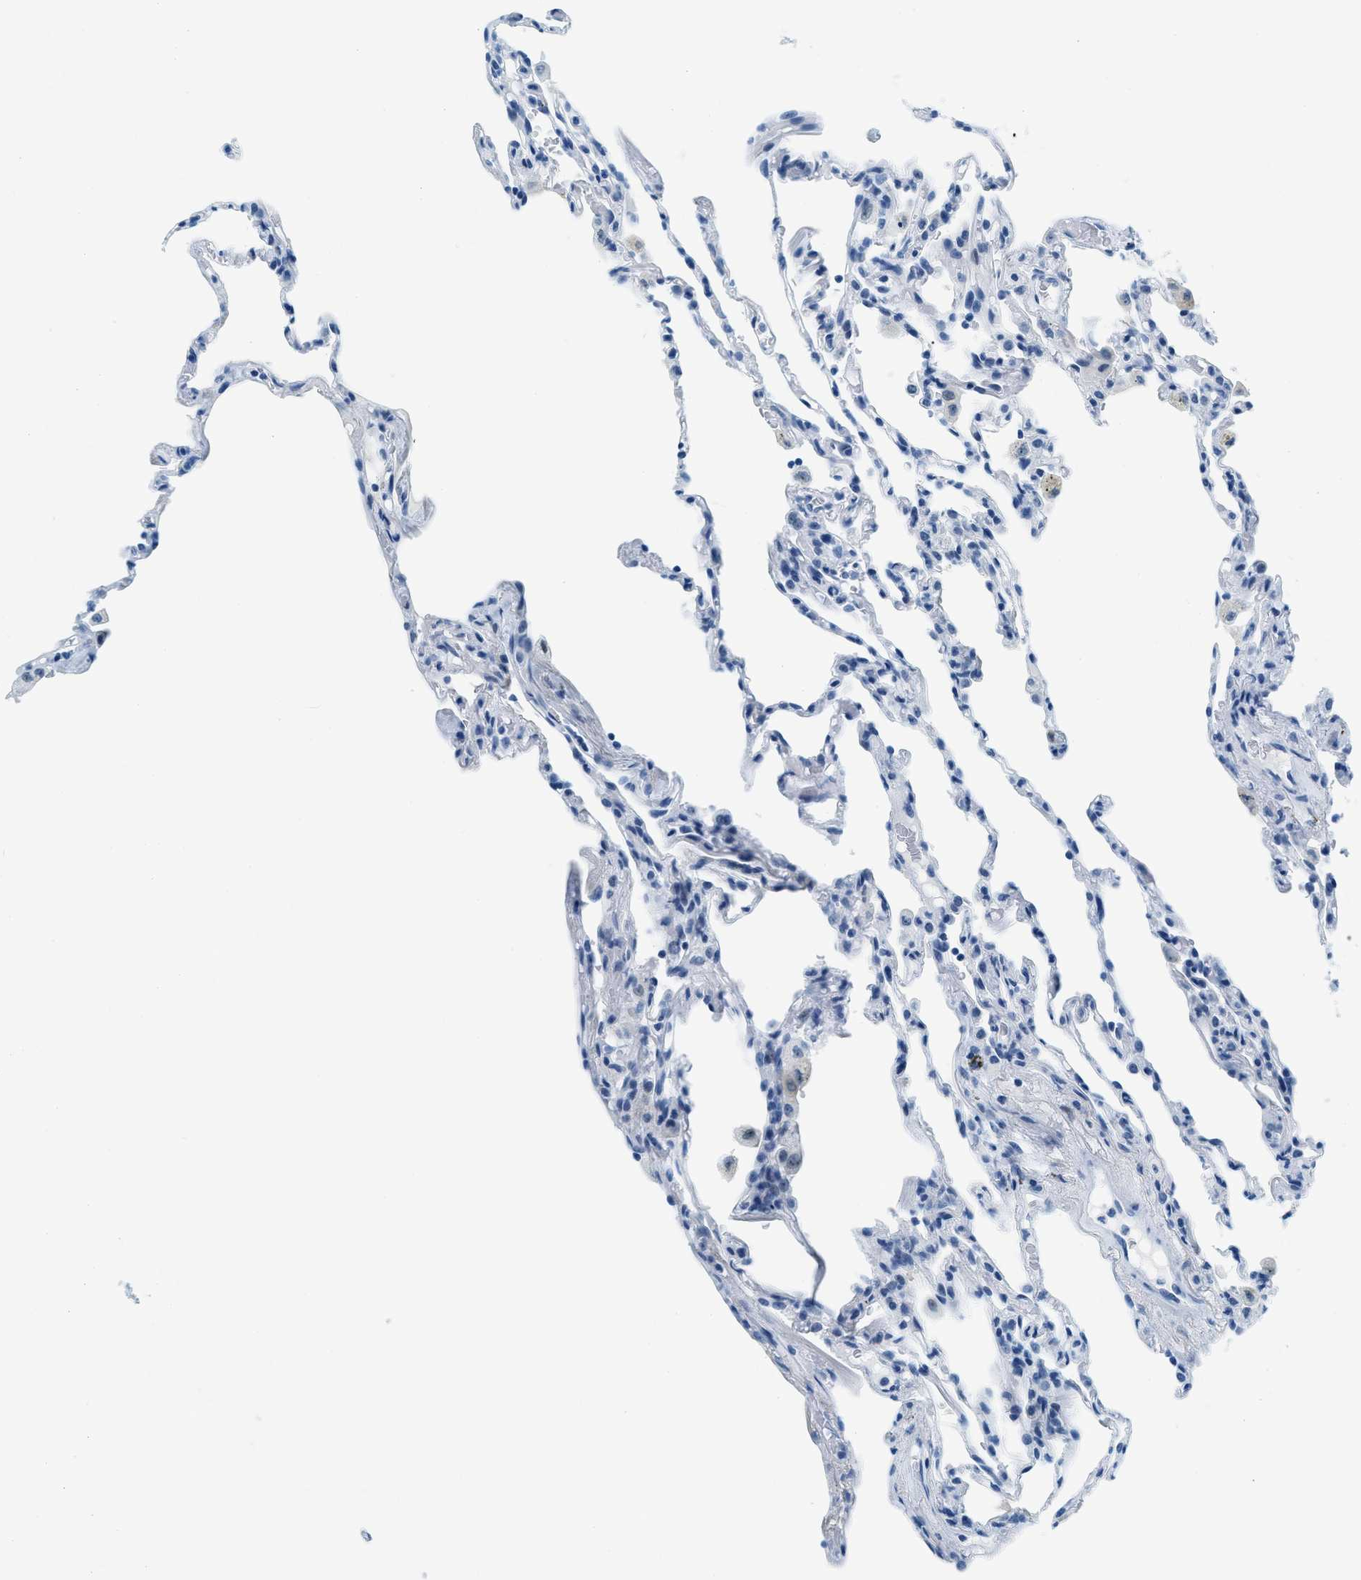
{"staining": {"intensity": "negative", "quantity": "none", "location": "none"}, "tissue": "lung", "cell_type": "Alveolar cells", "image_type": "normal", "snomed": [{"axis": "morphology", "description": "Normal tissue, NOS"}, {"axis": "topography", "description": "Lung"}], "caption": "The image exhibits no staining of alveolar cells in benign lung. The staining was performed using DAB to visualize the protein expression in brown, while the nuclei were stained in blue with hematoxylin (Magnification: 20x).", "gene": "PLA2G2A", "patient": {"sex": "male", "age": 59}}